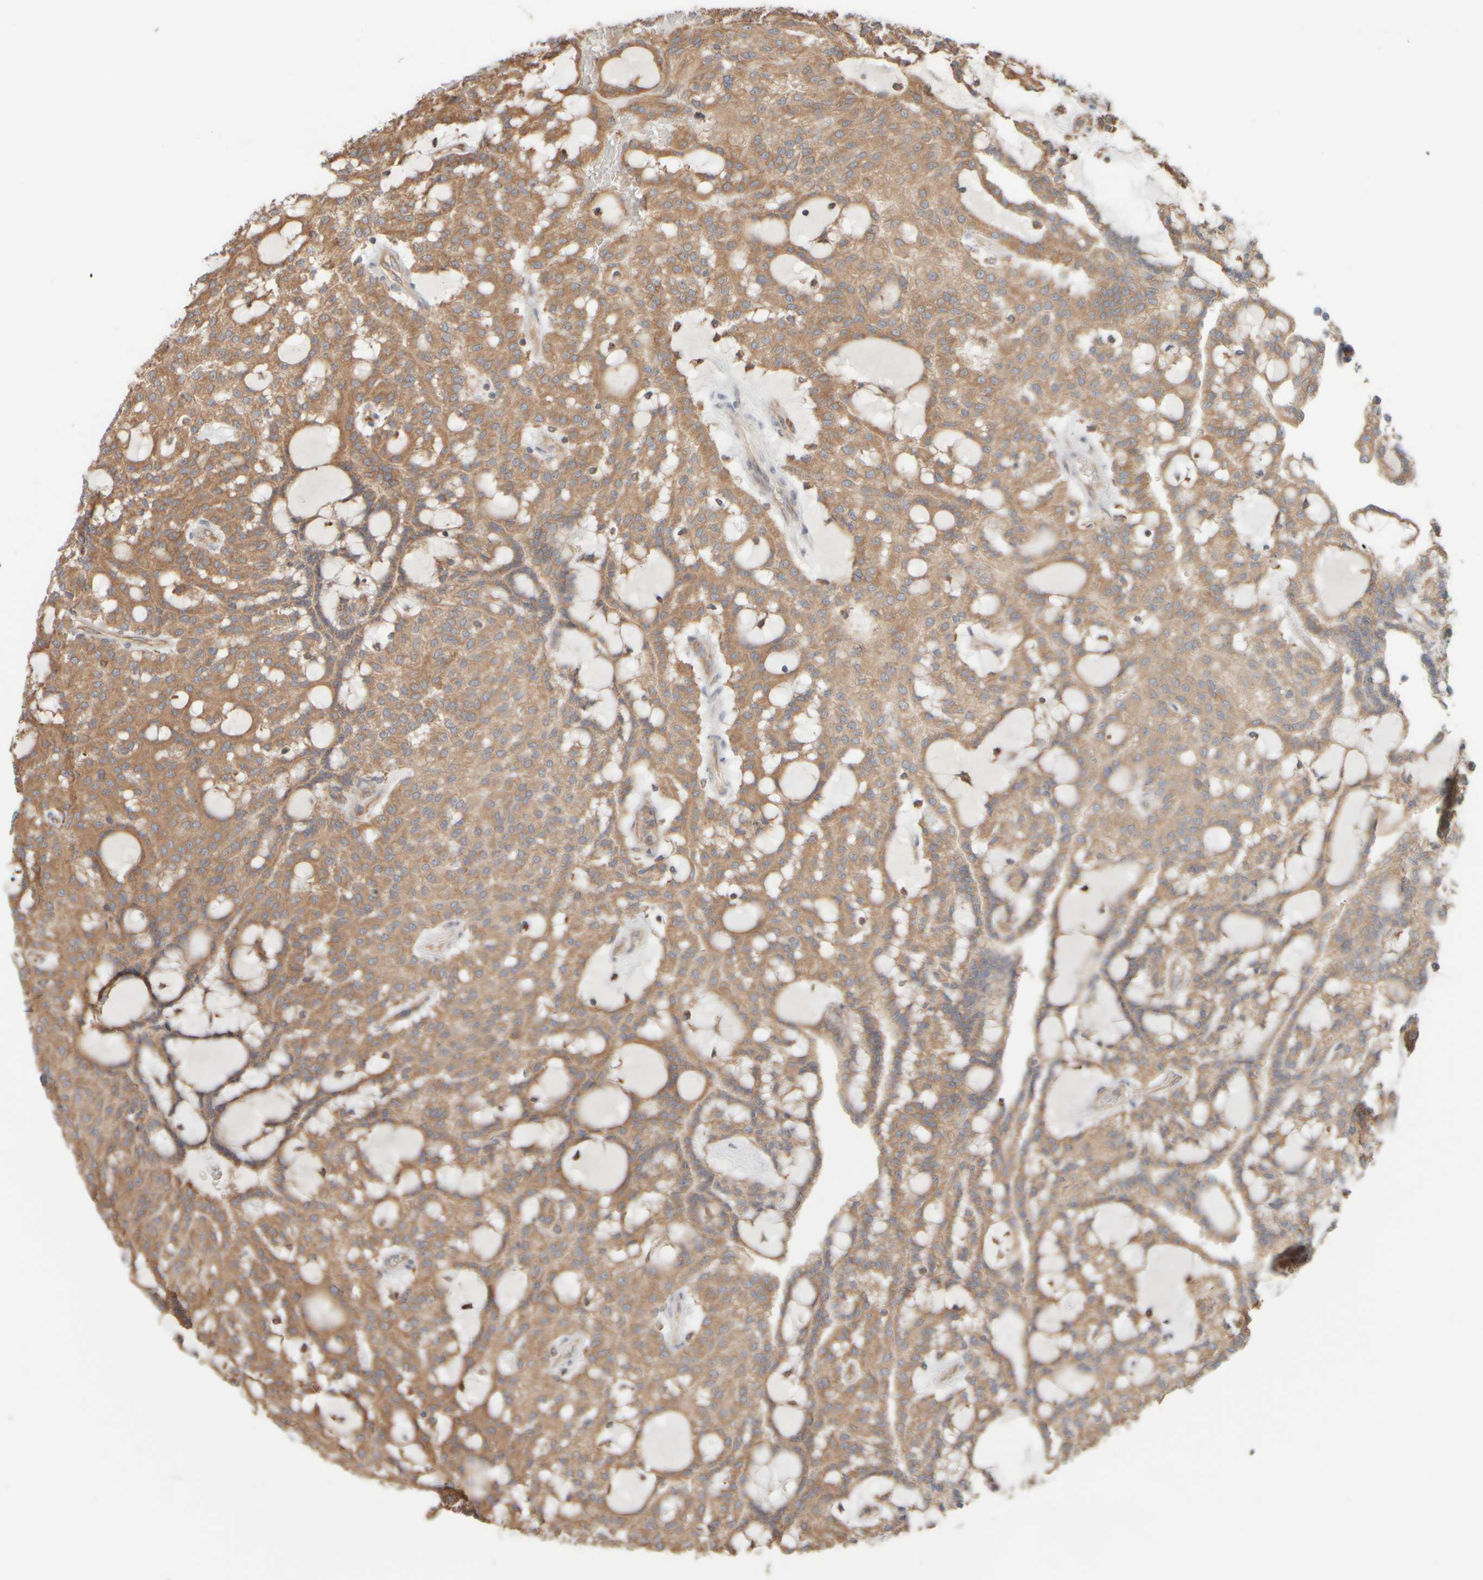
{"staining": {"intensity": "moderate", "quantity": ">75%", "location": "cytoplasmic/membranous"}, "tissue": "renal cancer", "cell_type": "Tumor cells", "image_type": "cancer", "snomed": [{"axis": "morphology", "description": "Adenocarcinoma, NOS"}, {"axis": "topography", "description": "Kidney"}], "caption": "Moderate cytoplasmic/membranous staining for a protein is seen in about >75% of tumor cells of renal adenocarcinoma using immunohistochemistry.", "gene": "EIF2B3", "patient": {"sex": "male", "age": 63}}